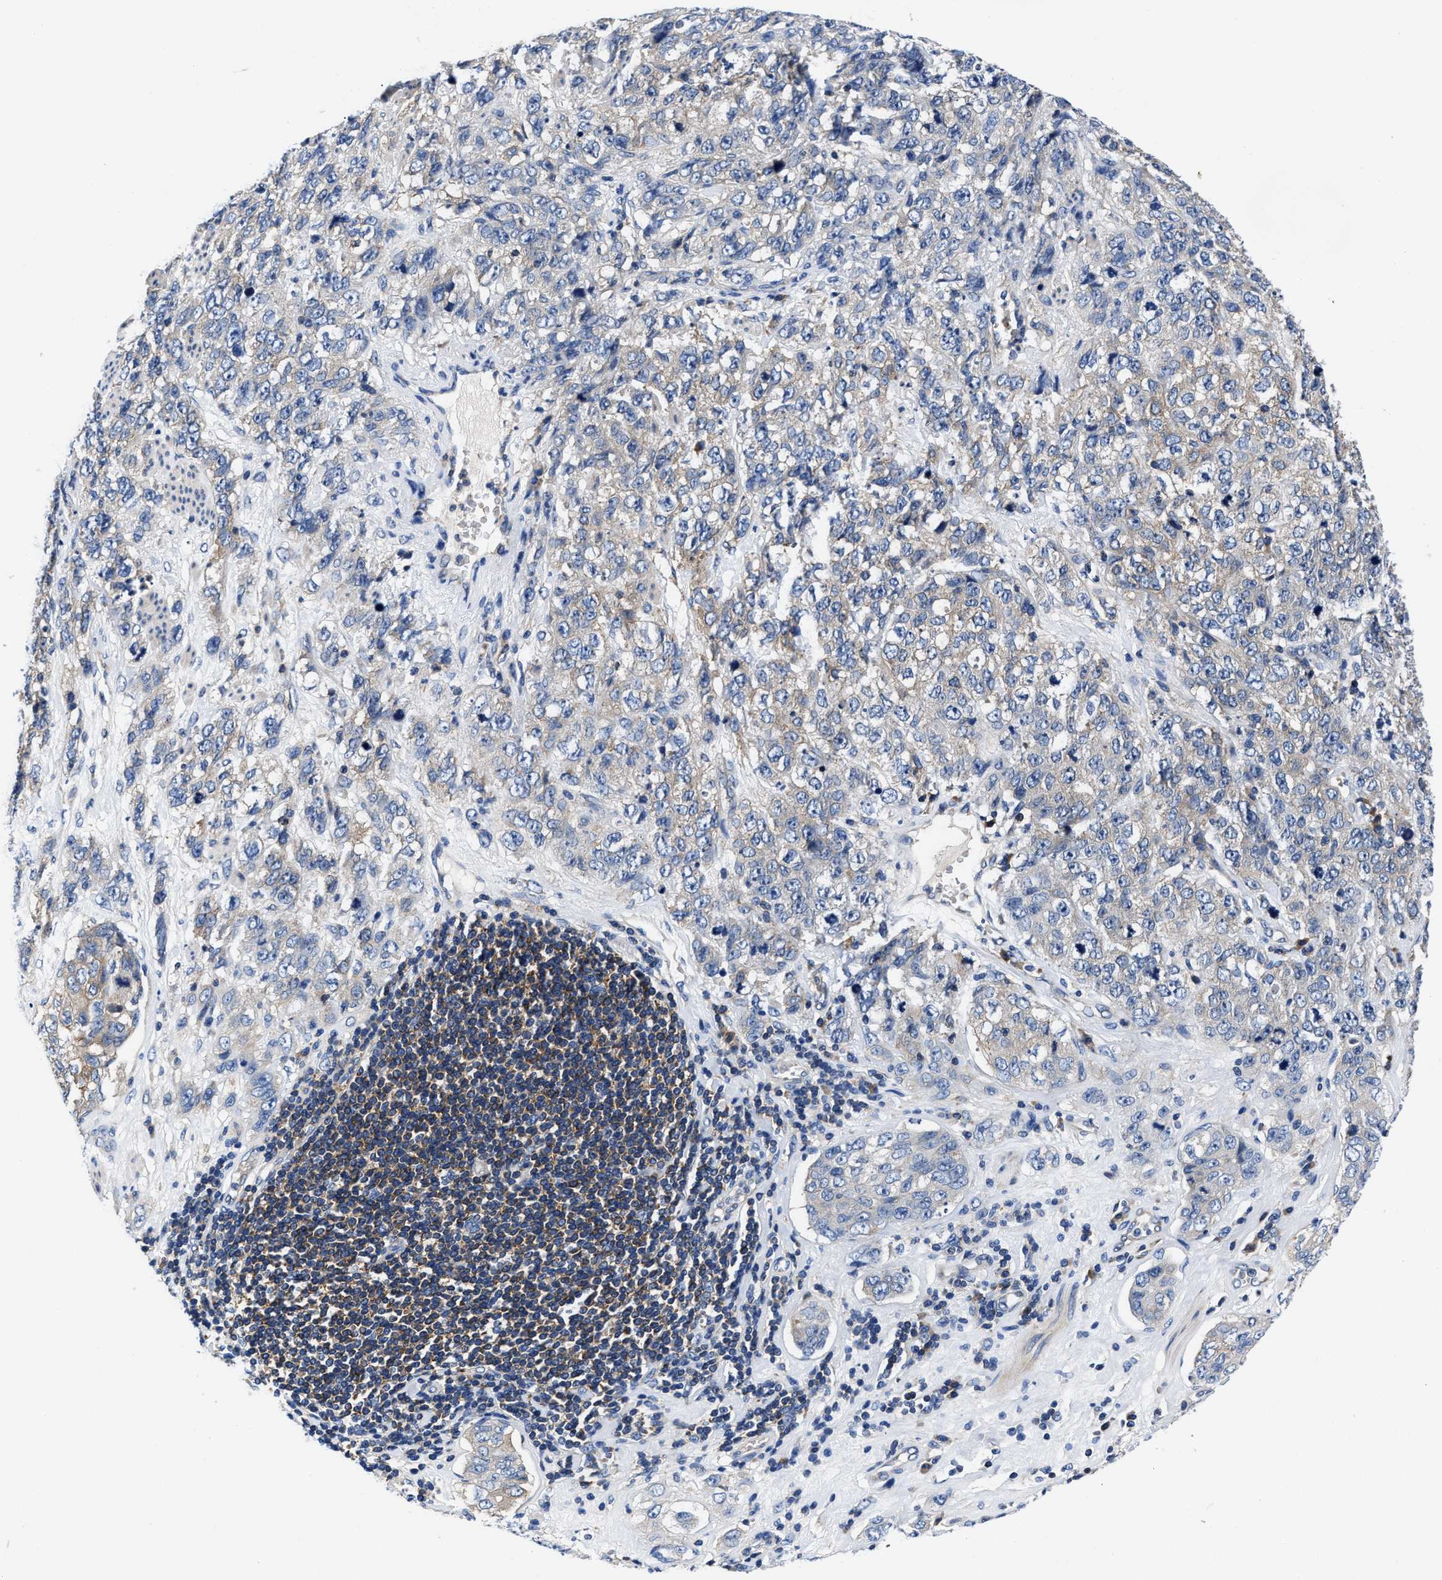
{"staining": {"intensity": "negative", "quantity": "none", "location": "none"}, "tissue": "stomach cancer", "cell_type": "Tumor cells", "image_type": "cancer", "snomed": [{"axis": "morphology", "description": "Adenocarcinoma, NOS"}, {"axis": "topography", "description": "Stomach"}], "caption": "This is an IHC image of human adenocarcinoma (stomach). There is no expression in tumor cells.", "gene": "PHLPP1", "patient": {"sex": "male", "age": 48}}